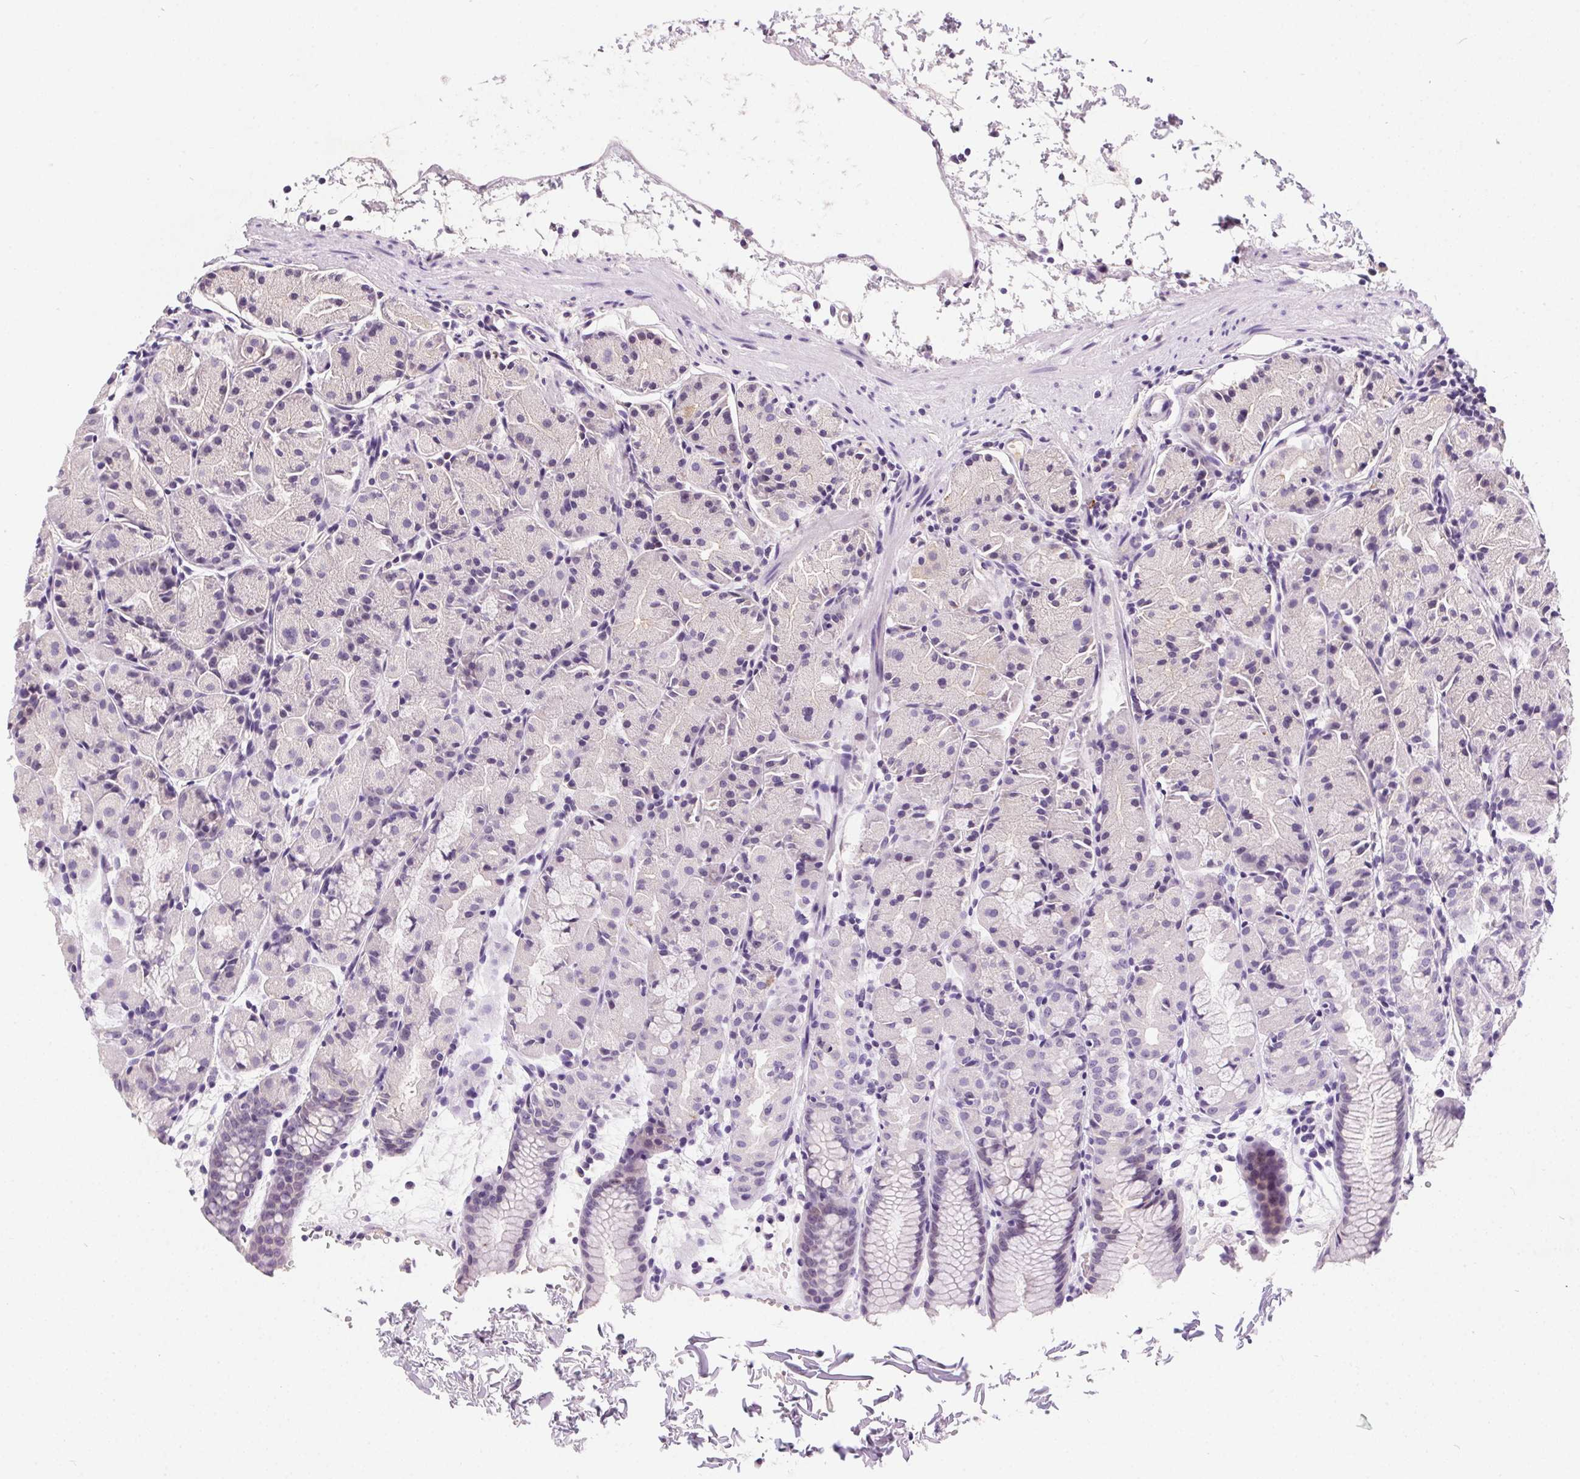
{"staining": {"intensity": "moderate", "quantity": "25%-75%", "location": "cytoplasmic/membranous"}, "tissue": "stomach", "cell_type": "Glandular cells", "image_type": "normal", "snomed": [{"axis": "morphology", "description": "Normal tissue, NOS"}, {"axis": "topography", "description": "Stomach, upper"}], "caption": "Immunohistochemical staining of unremarkable stomach reveals moderate cytoplasmic/membranous protein positivity in approximately 25%-75% of glandular cells.", "gene": "SSTR4", "patient": {"sex": "male", "age": 47}}